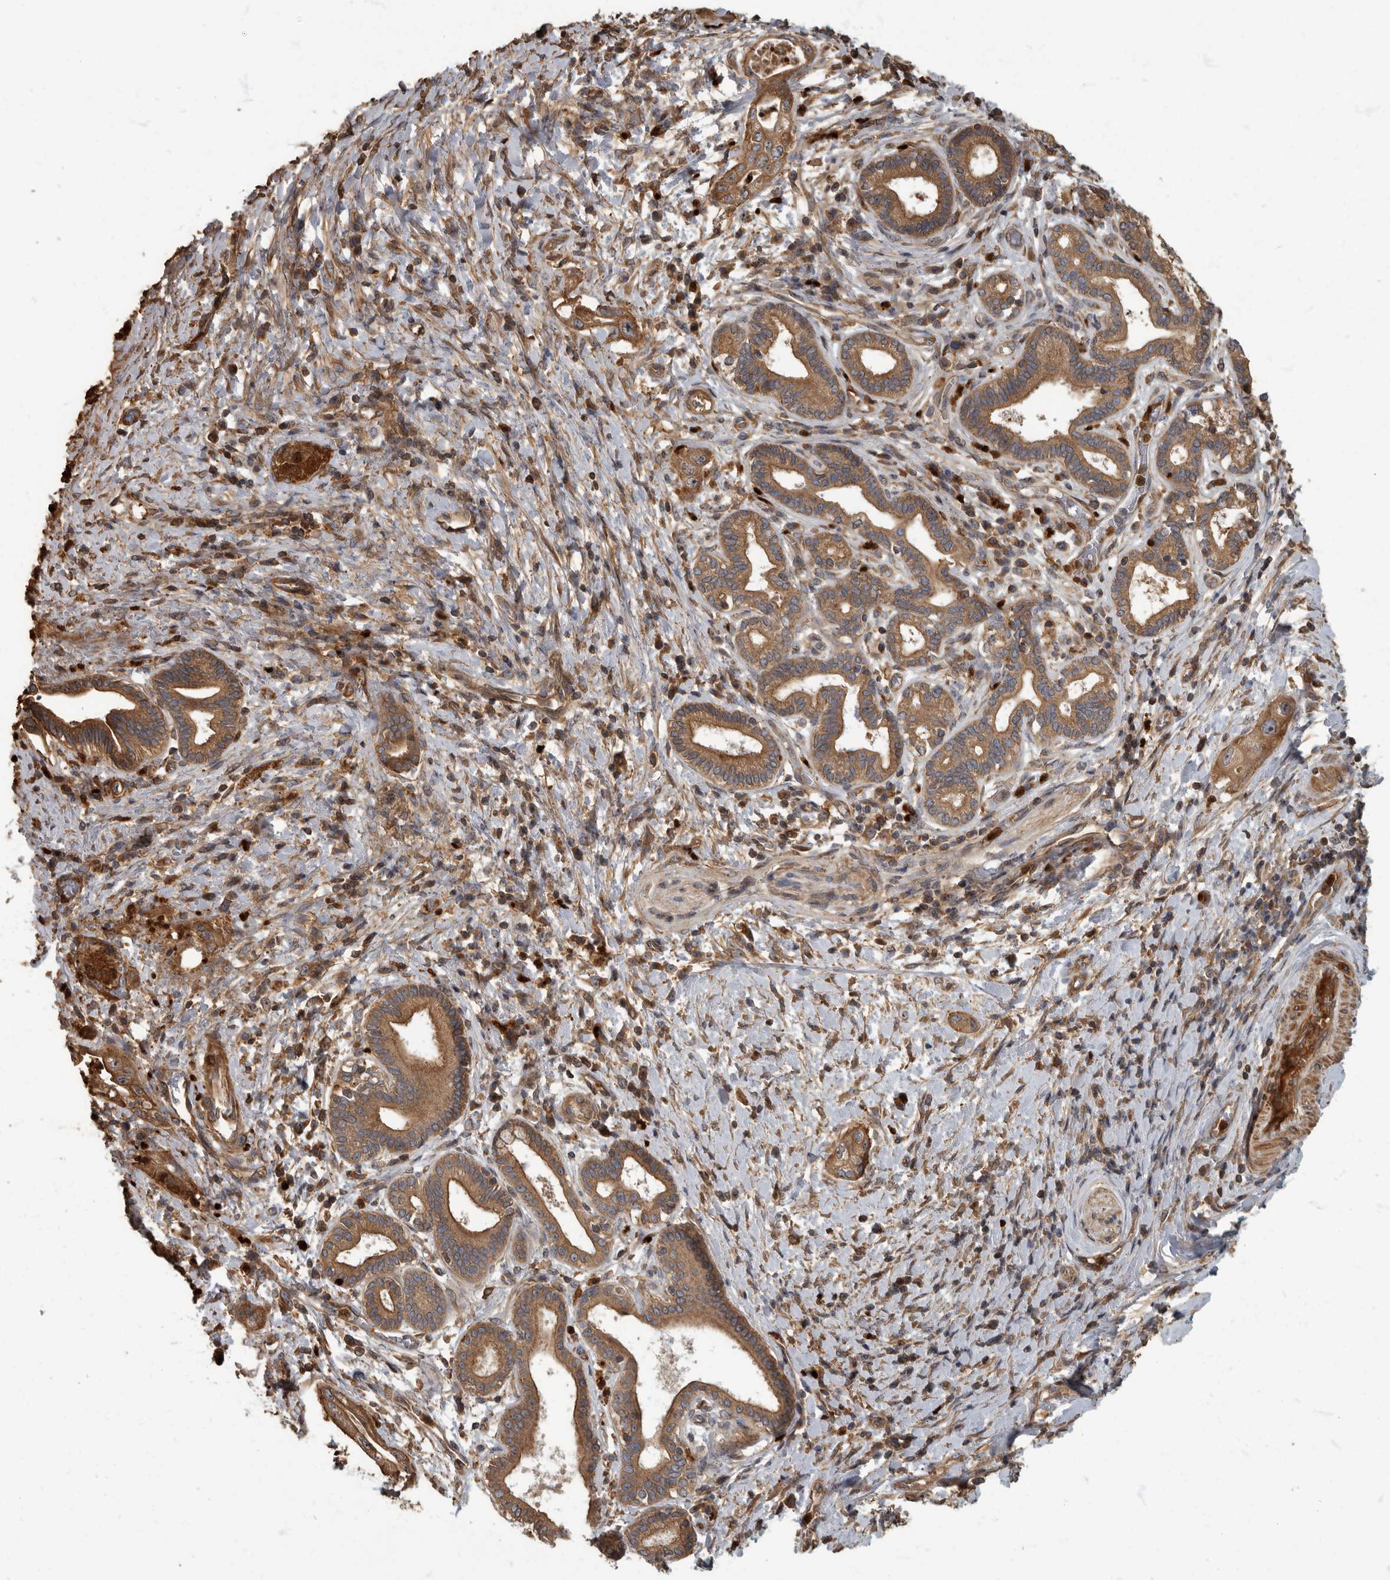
{"staining": {"intensity": "strong", "quantity": ">75%", "location": "cytoplasmic/membranous"}, "tissue": "pancreatic cancer", "cell_type": "Tumor cells", "image_type": "cancer", "snomed": [{"axis": "morphology", "description": "Adenocarcinoma, NOS"}, {"axis": "topography", "description": "Pancreas"}], "caption": "Pancreatic cancer stained with a brown dye reveals strong cytoplasmic/membranous positive staining in about >75% of tumor cells.", "gene": "DAAM1", "patient": {"sex": "male", "age": 58}}